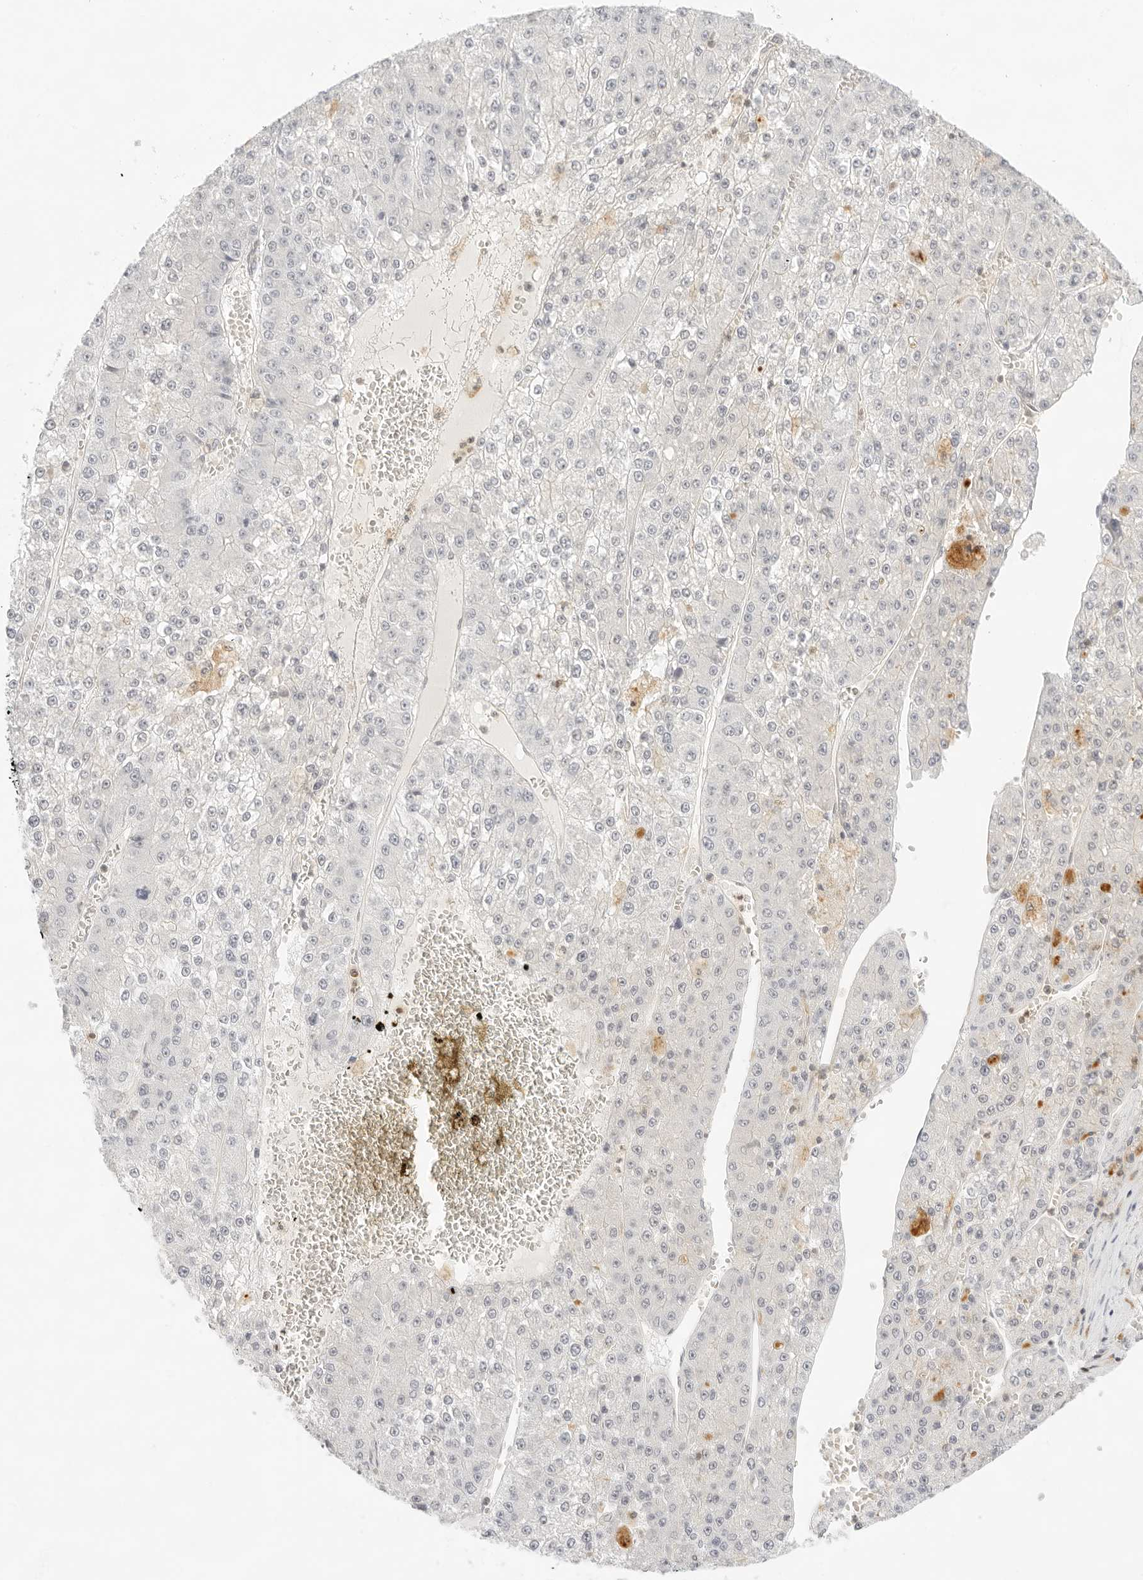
{"staining": {"intensity": "negative", "quantity": "none", "location": "none"}, "tissue": "liver cancer", "cell_type": "Tumor cells", "image_type": "cancer", "snomed": [{"axis": "morphology", "description": "Carcinoma, Hepatocellular, NOS"}, {"axis": "topography", "description": "Liver"}], "caption": "IHC image of neoplastic tissue: liver cancer stained with DAB (3,3'-diaminobenzidine) shows no significant protein expression in tumor cells. (Stains: DAB IHC with hematoxylin counter stain, Microscopy: brightfield microscopy at high magnification).", "gene": "TNFRSF14", "patient": {"sex": "female", "age": 73}}